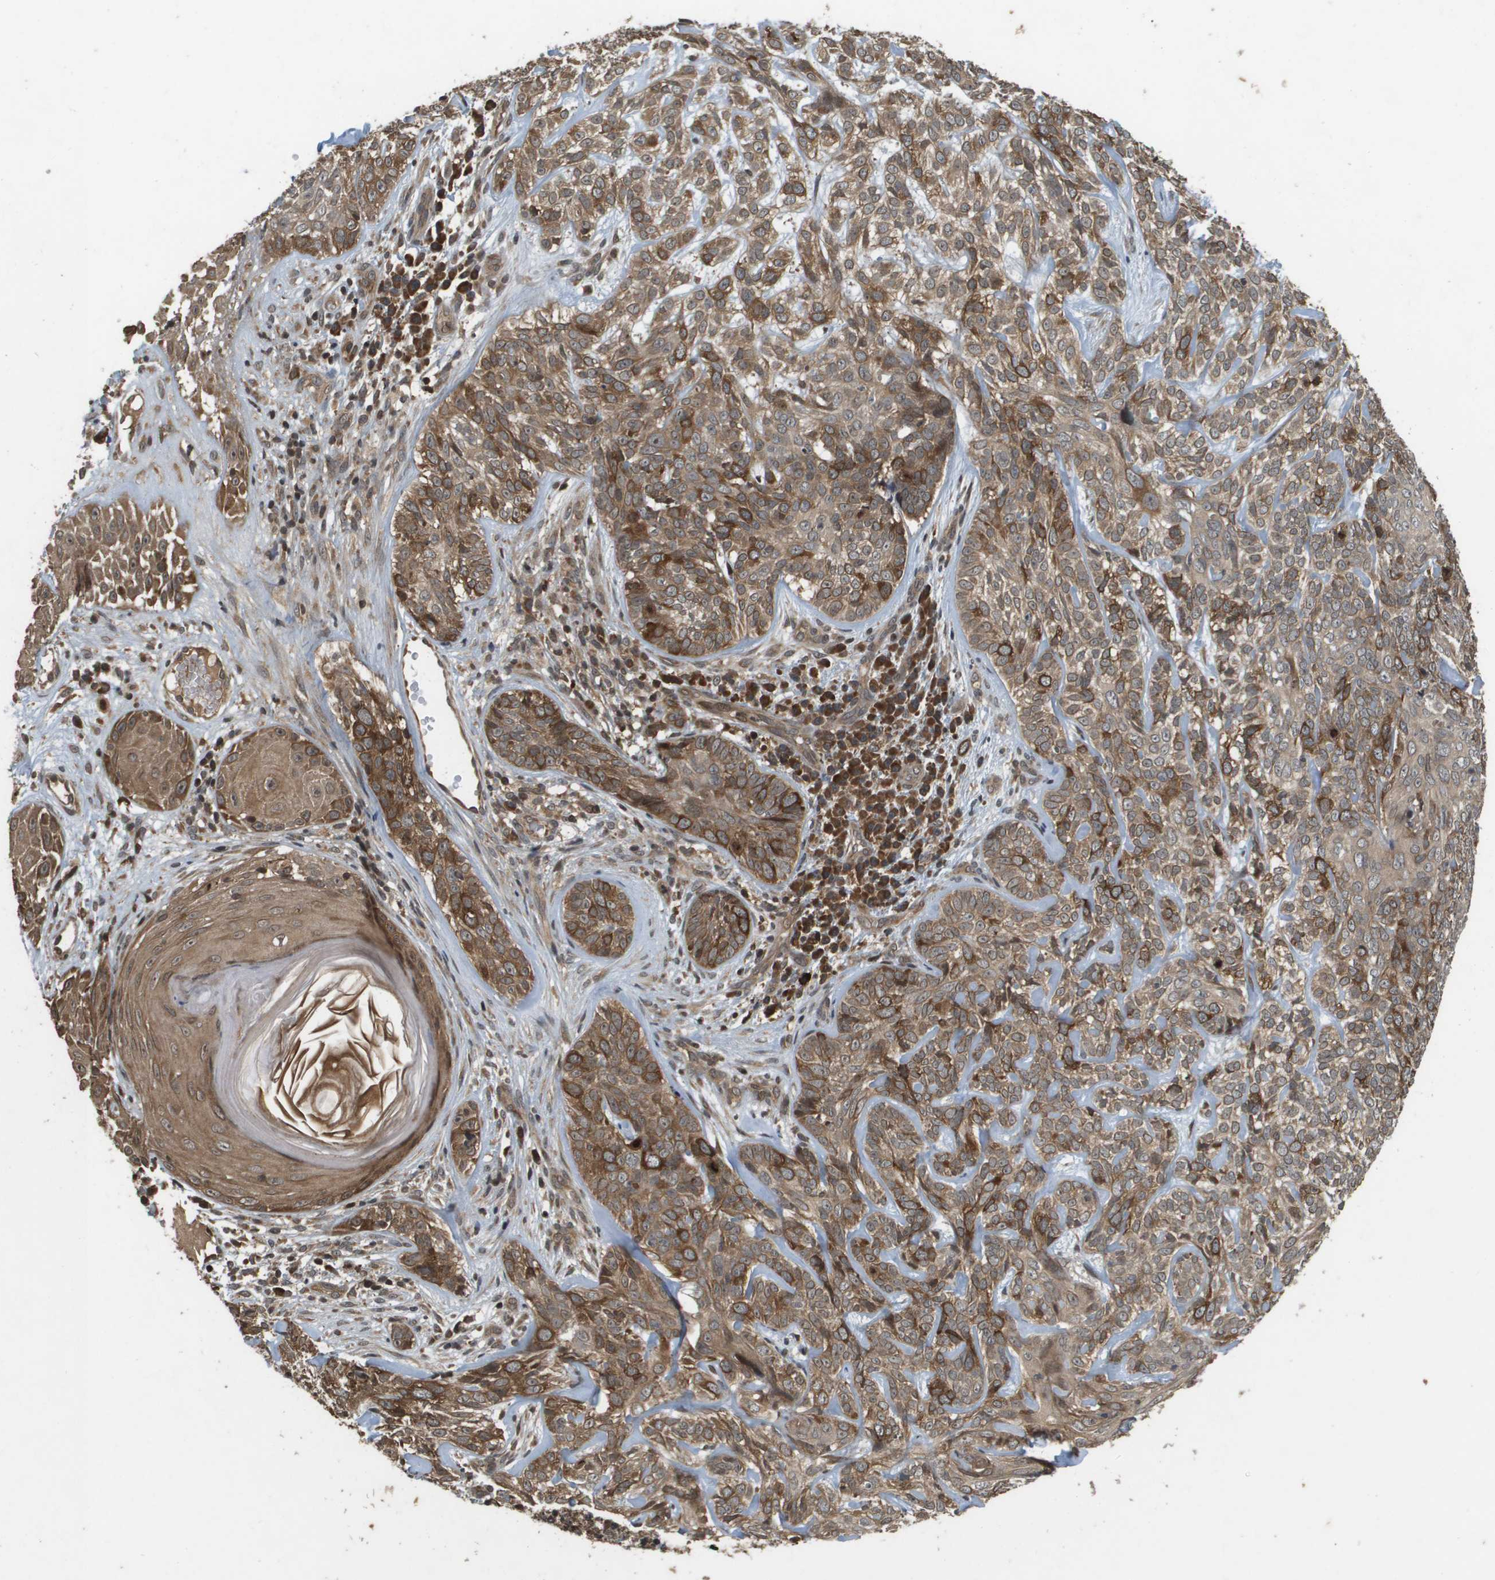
{"staining": {"intensity": "moderate", "quantity": ">75%", "location": "cytoplasmic/membranous"}, "tissue": "skin cancer", "cell_type": "Tumor cells", "image_type": "cancer", "snomed": [{"axis": "morphology", "description": "Basal cell carcinoma"}, {"axis": "topography", "description": "Skin"}], "caption": "Immunohistochemistry (IHC) staining of skin basal cell carcinoma, which displays medium levels of moderate cytoplasmic/membranous staining in about >75% of tumor cells indicating moderate cytoplasmic/membranous protein staining. The staining was performed using DAB (brown) for protein detection and nuclei were counterstained in hematoxylin (blue).", "gene": "KIF11", "patient": {"sex": "male", "age": 72}}